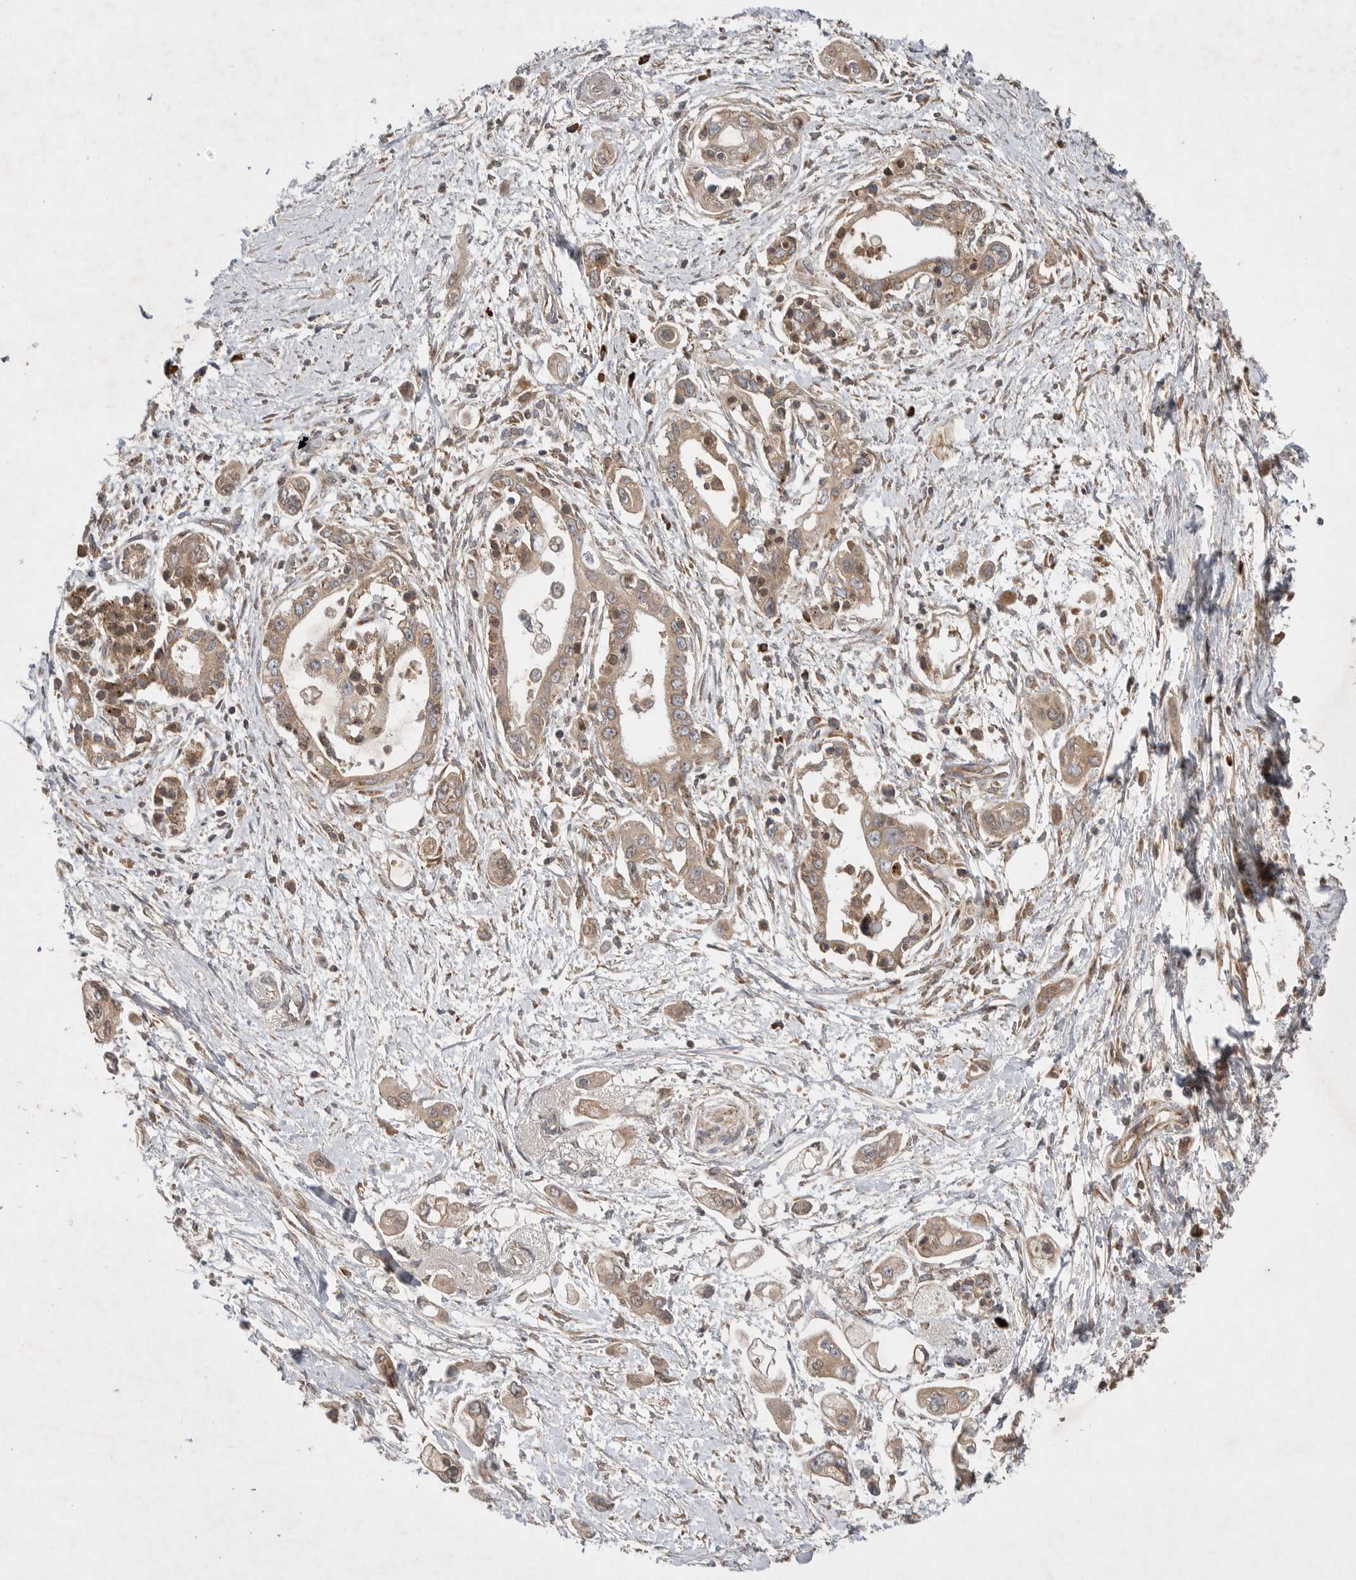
{"staining": {"intensity": "moderate", "quantity": ">75%", "location": "cytoplasmic/membranous"}, "tissue": "pancreatic cancer", "cell_type": "Tumor cells", "image_type": "cancer", "snomed": [{"axis": "morphology", "description": "Adenocarcinoma, NOS"}, {"axis": "topography", "description": "Pancreas"}], "caption": "Human pancreatic adenocarcinoma stained with a protein marker shows moderate staining in tumor cells.", "gene": "KIF21B", "patient": {"sex": "male", "age": 59}}